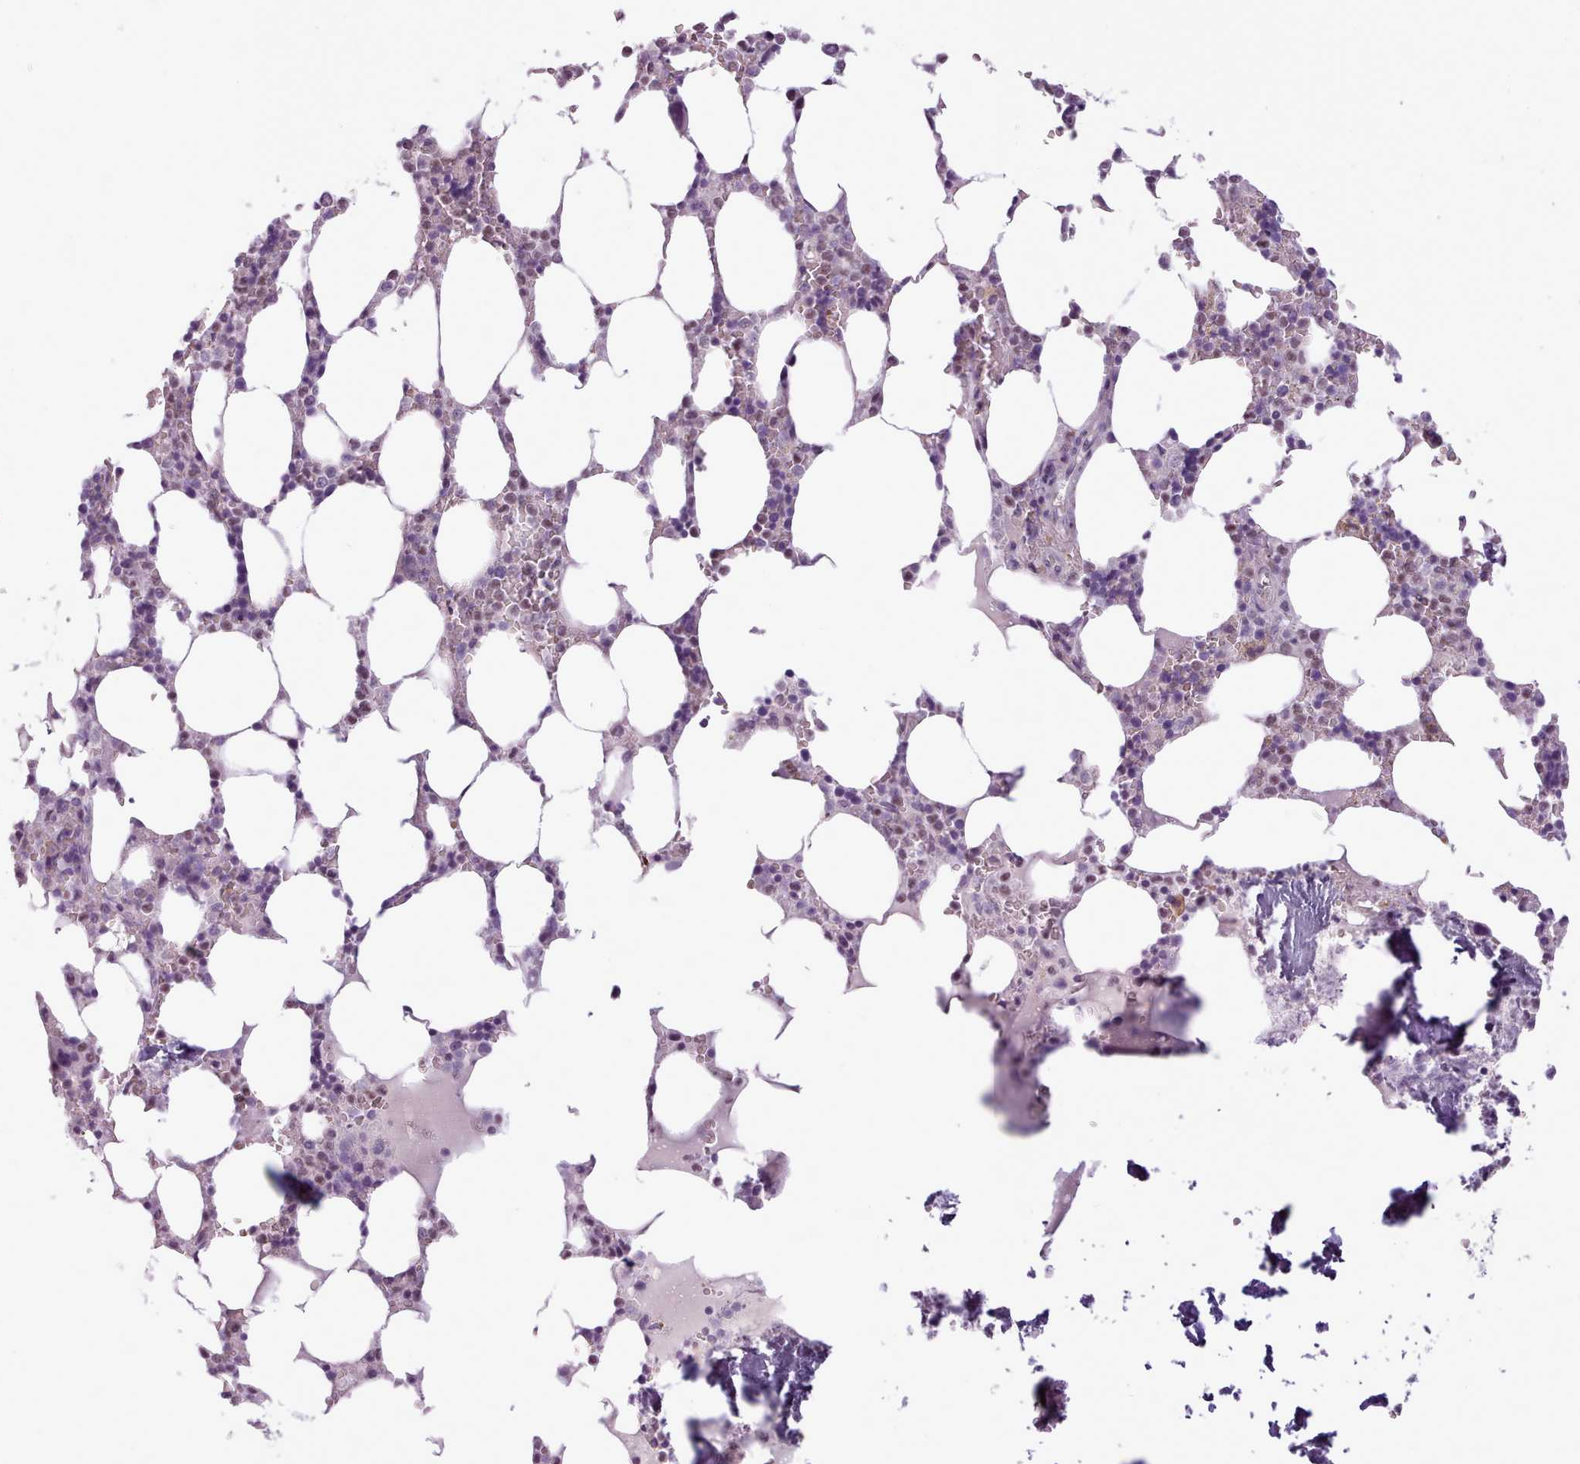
{"staining": {"intensity": "moderate", "quantity": "25%-75%", "location": "nuclear"}, "tissue": "bone marrow", "cell_type": "Hematopoietic cells", "image_type": "normal", "snomed": [{"axis": "morphology", "description": "Normal tissue, NOS"}, {"axis": "topography", "description": "Bone marrow"}], "caption": "A photomicrograph showing moderate nuclear expression in about 25%-75% of hematopoietic cells in benign bone marrow, as visualized by brown immunohistochemical staining.", "gene": "SLURP1", "patient": {"sex": "male", "age": 64}}